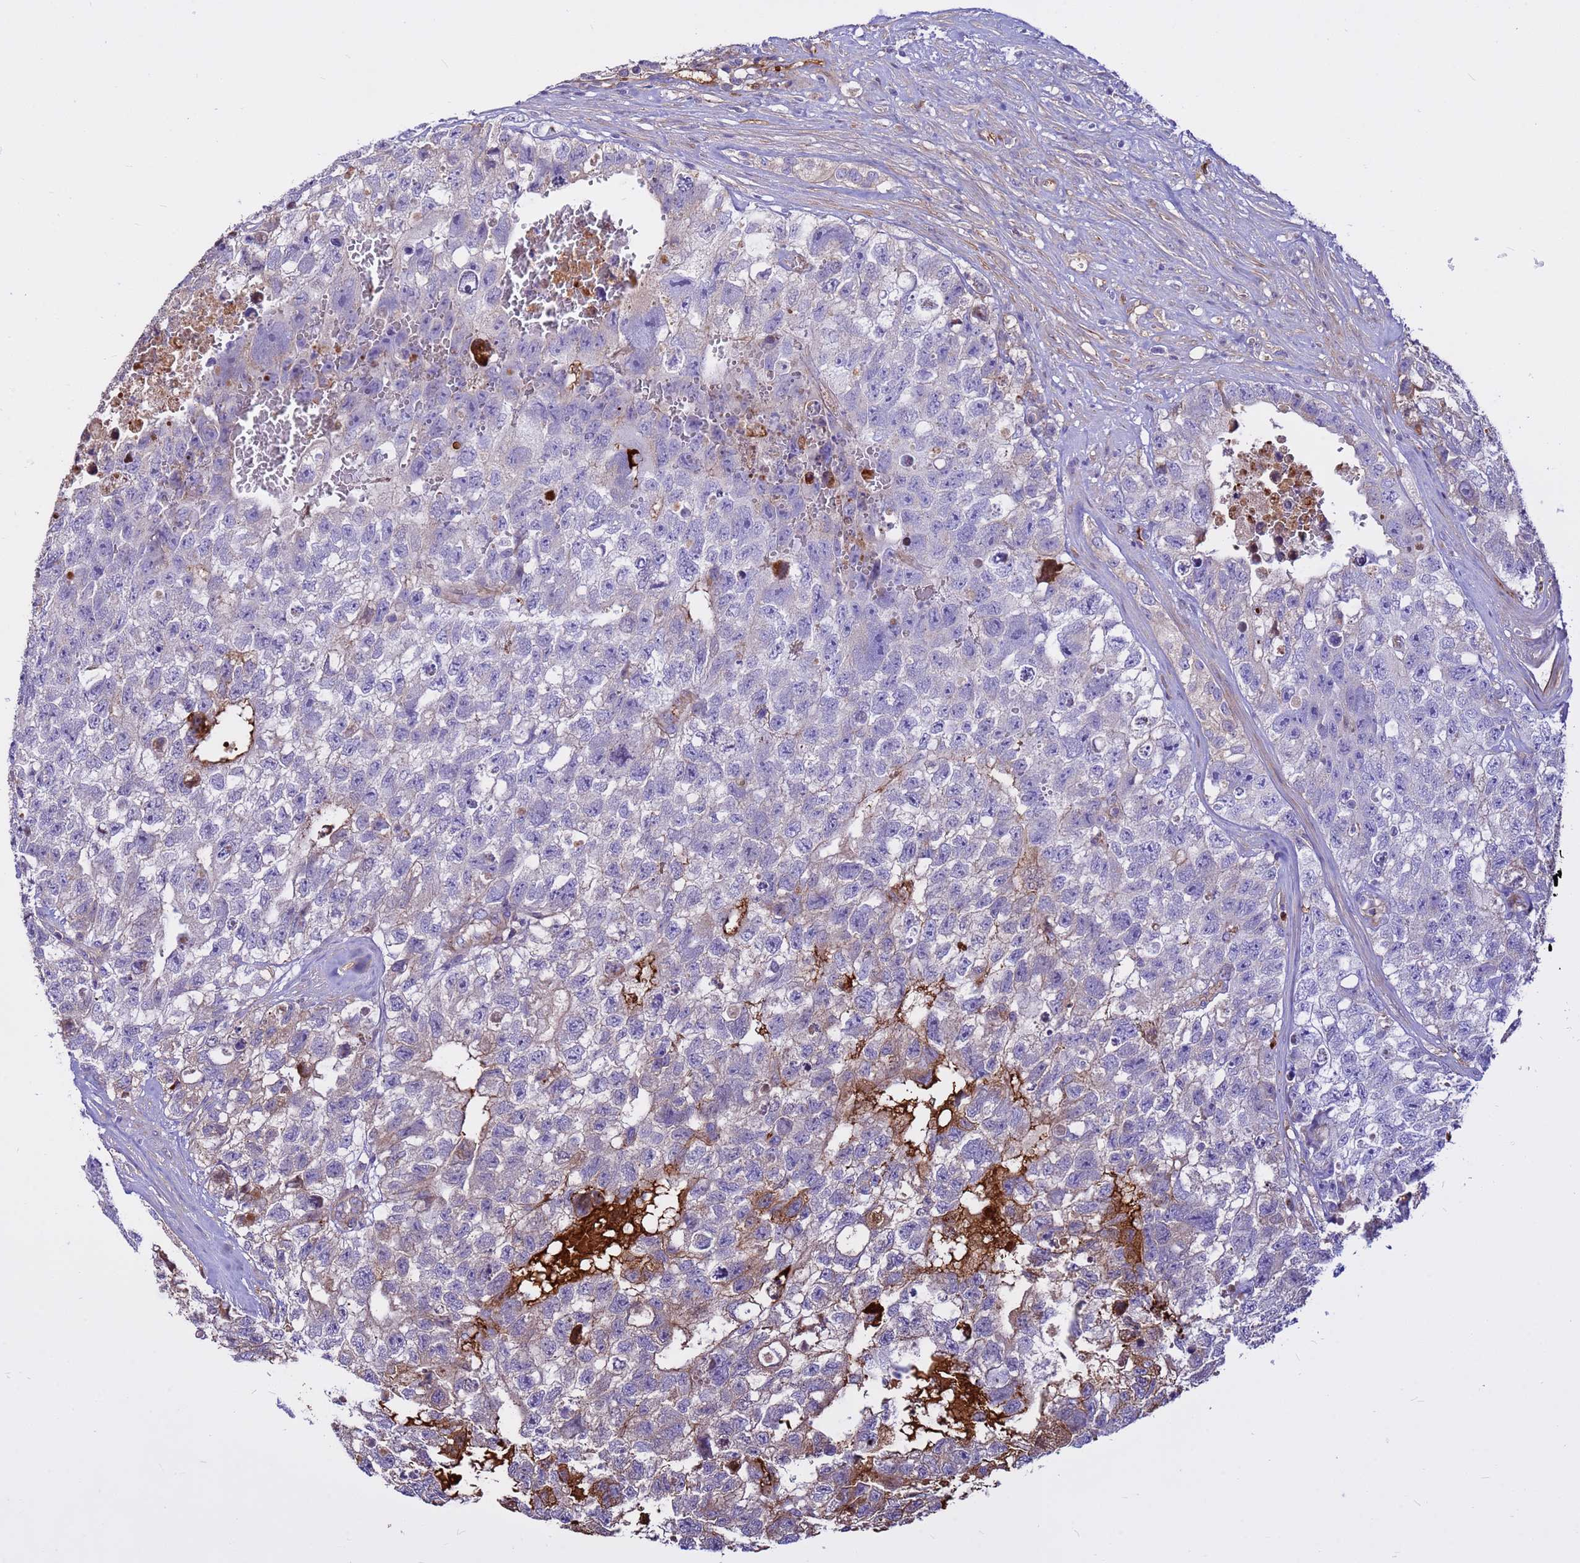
{"staining": {"intensity": "weak", "quantity": "<25%", "location": "cytoplasmic/membranous"}, "tissue": "testis cancer", "cell_type": "Tumor cells", "image_type": "cancer", "snomed": [{"axis": "morphology", "description": "Carcinoma, Embryonal, NOS"}, {"axis": "topography", "description": "Testis"}], "caption": "IHC micrograph of neoplastic tissue: human testis cancer (embryonal carcinoma) stained with DAB (3,3'-diaminobenzidine) reveals no significant protein staining in tumor cells.", "gene": "CRHBP", "patient": {"sex": "male", "age": 26}}